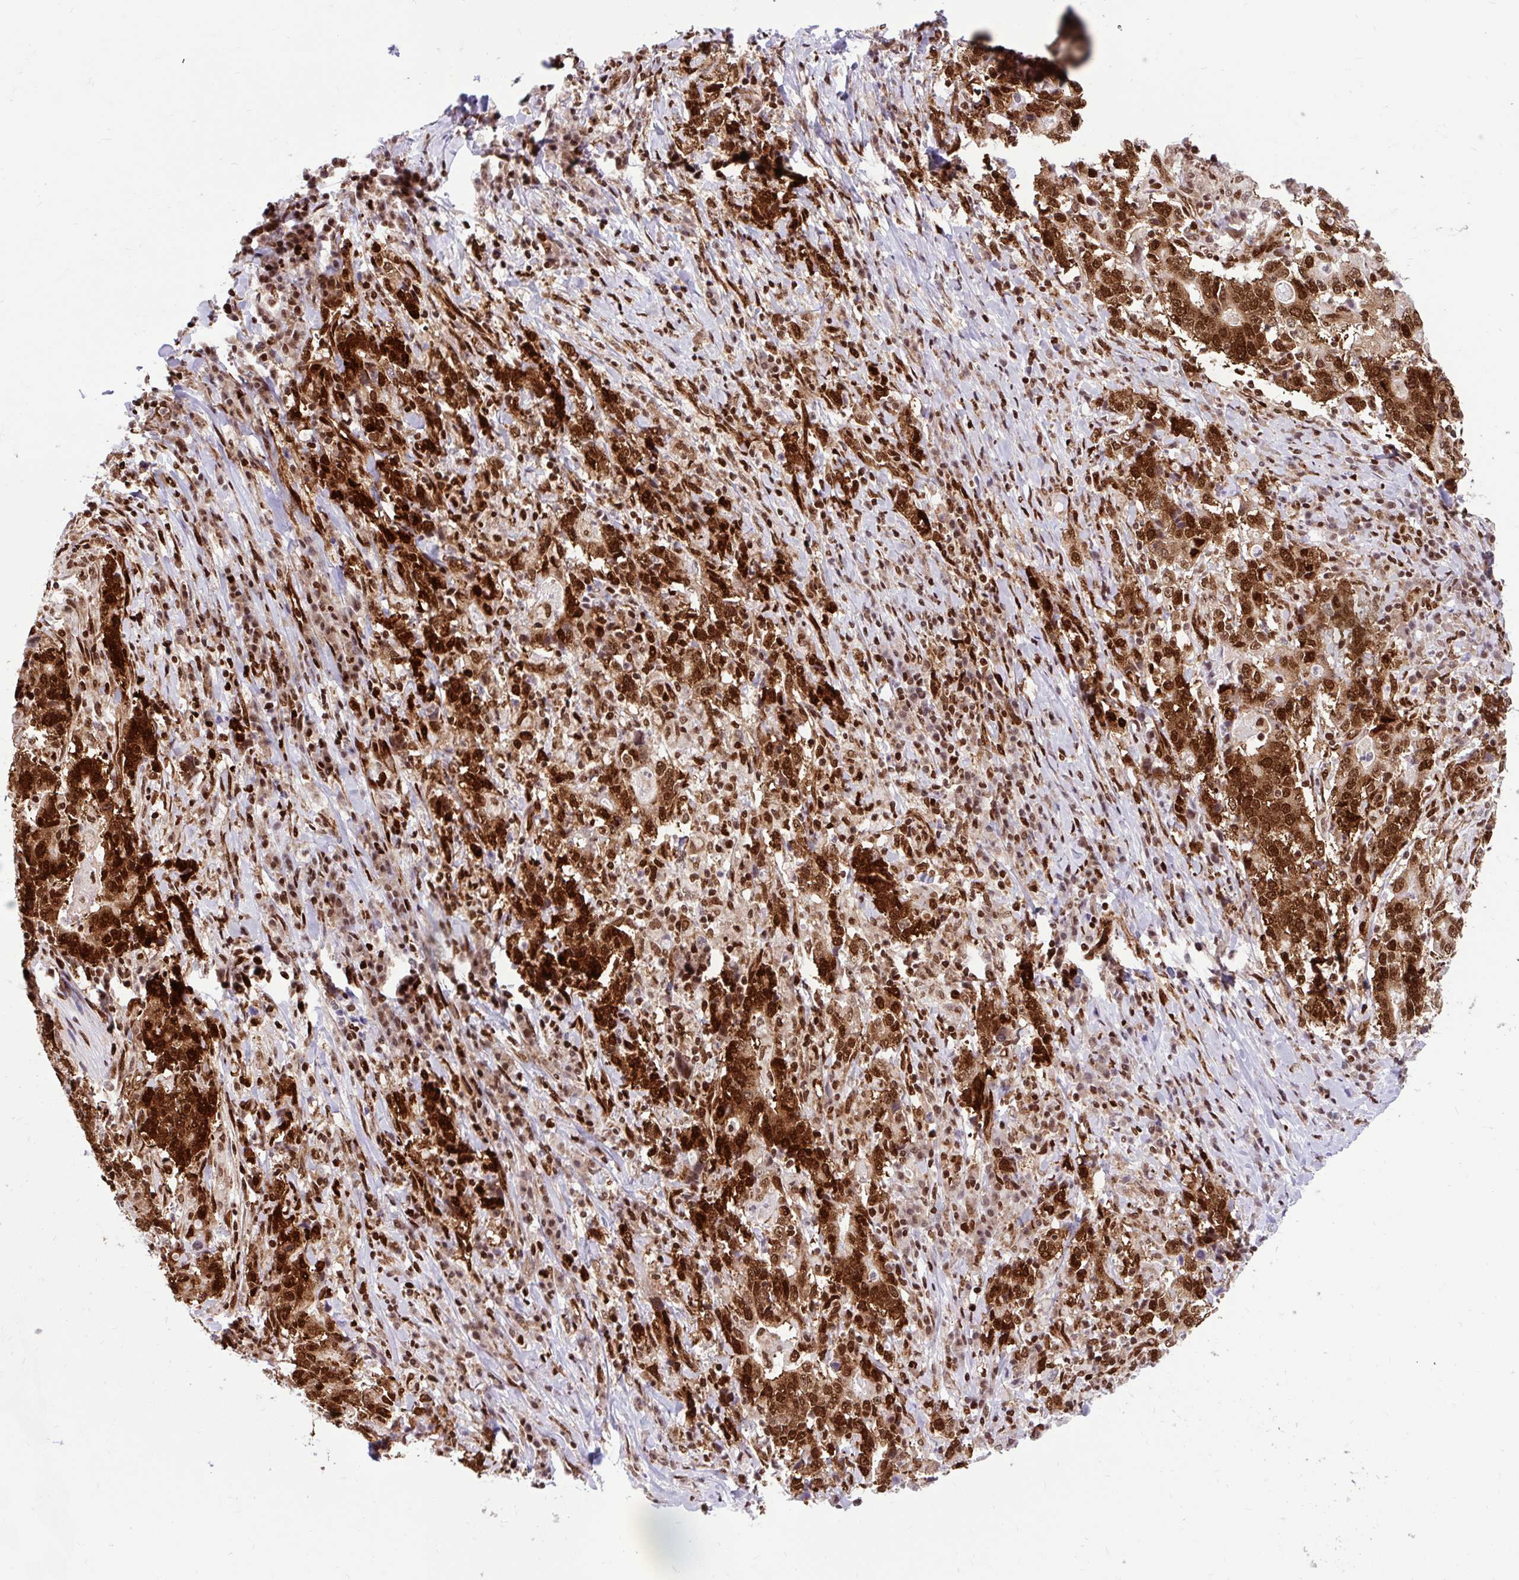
{"staining": {"intensity": "strong", "quantity": ">75%", "location": "cytoplasmic/membranous,nuclear"}, "tissue": "stomach cancer", "cell_type": "Tumor cells", "image_type": "cancer", "snomed": [{"axis": "morphology", "description": "Normal tissue, NOS"}, {"axis": "morphology", "description": "Adenocarcinoma, NOS"}, {"axis": "topography", "description": "Stomach, upper"}, {"axis": "topography", "description": "Stomach"}], "caption": "Stomach adenocarcinoma stained with DAB immunohistochemistry (IHC) reveals high levels of strong cytoplasmic/membranous and nuclear expression in approximately >75% of tumor cells.", "gene": "FUS", "patient": {"sex": "male", "age": 59}}